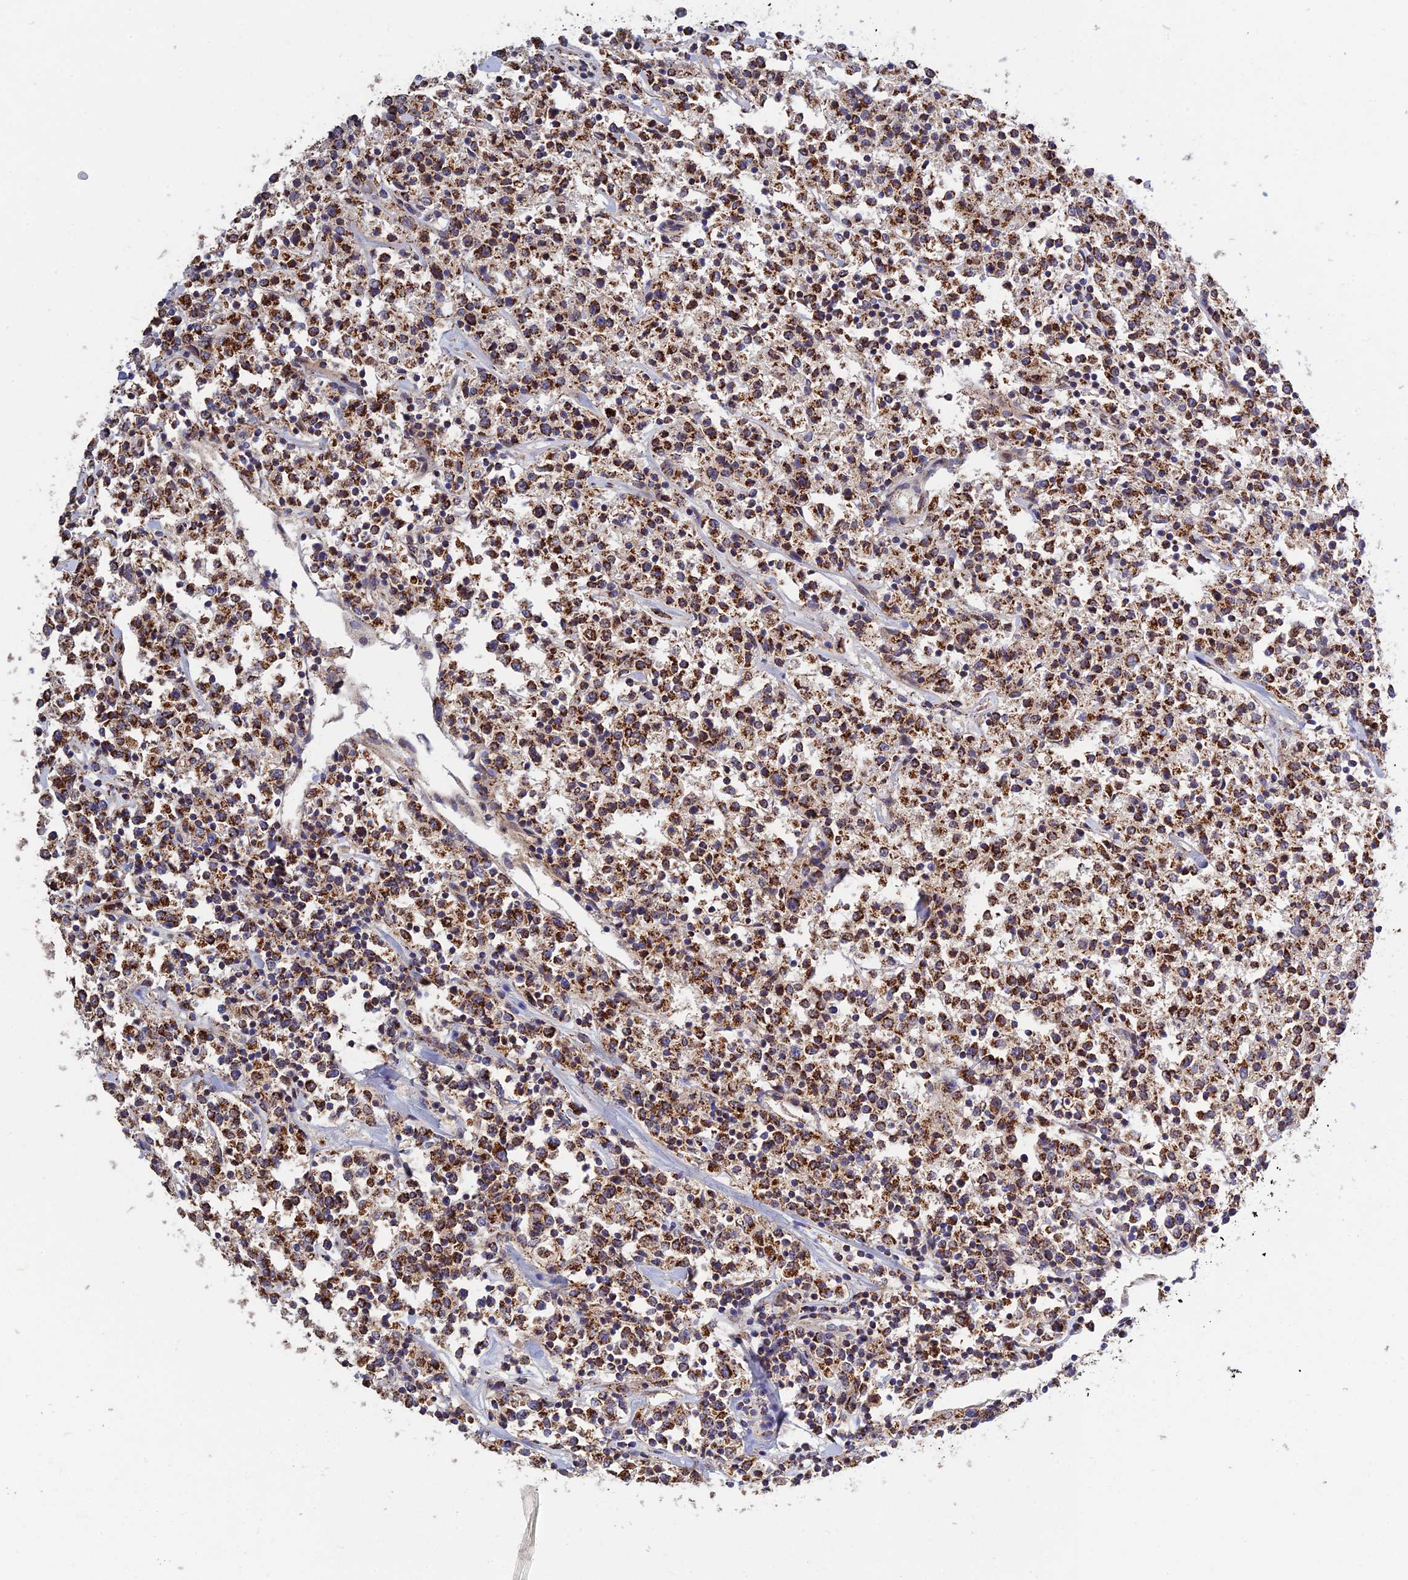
{"staining": {"intensity": "strong", "quantity": ">75%", "location": "cytoplasmic/membranous"}, "tissue": "lymphoma", "cell_type": "Tumor cells", "image_type": "cancer", "snomed": [{"axis": "morphology", "description": "Malignant lymphoma, non-Hodgkin's type, Low grade"}, {"axis": "topography", "description": "Small intestine"}], "caption": "Human malignant lymphoma, non-Hodgkin's type (low-grade) stained with a protein marker exhibits strong staining in tumor cells.", "gene": "RIC8B", "patient": {"sex": "female", "age": 59}}